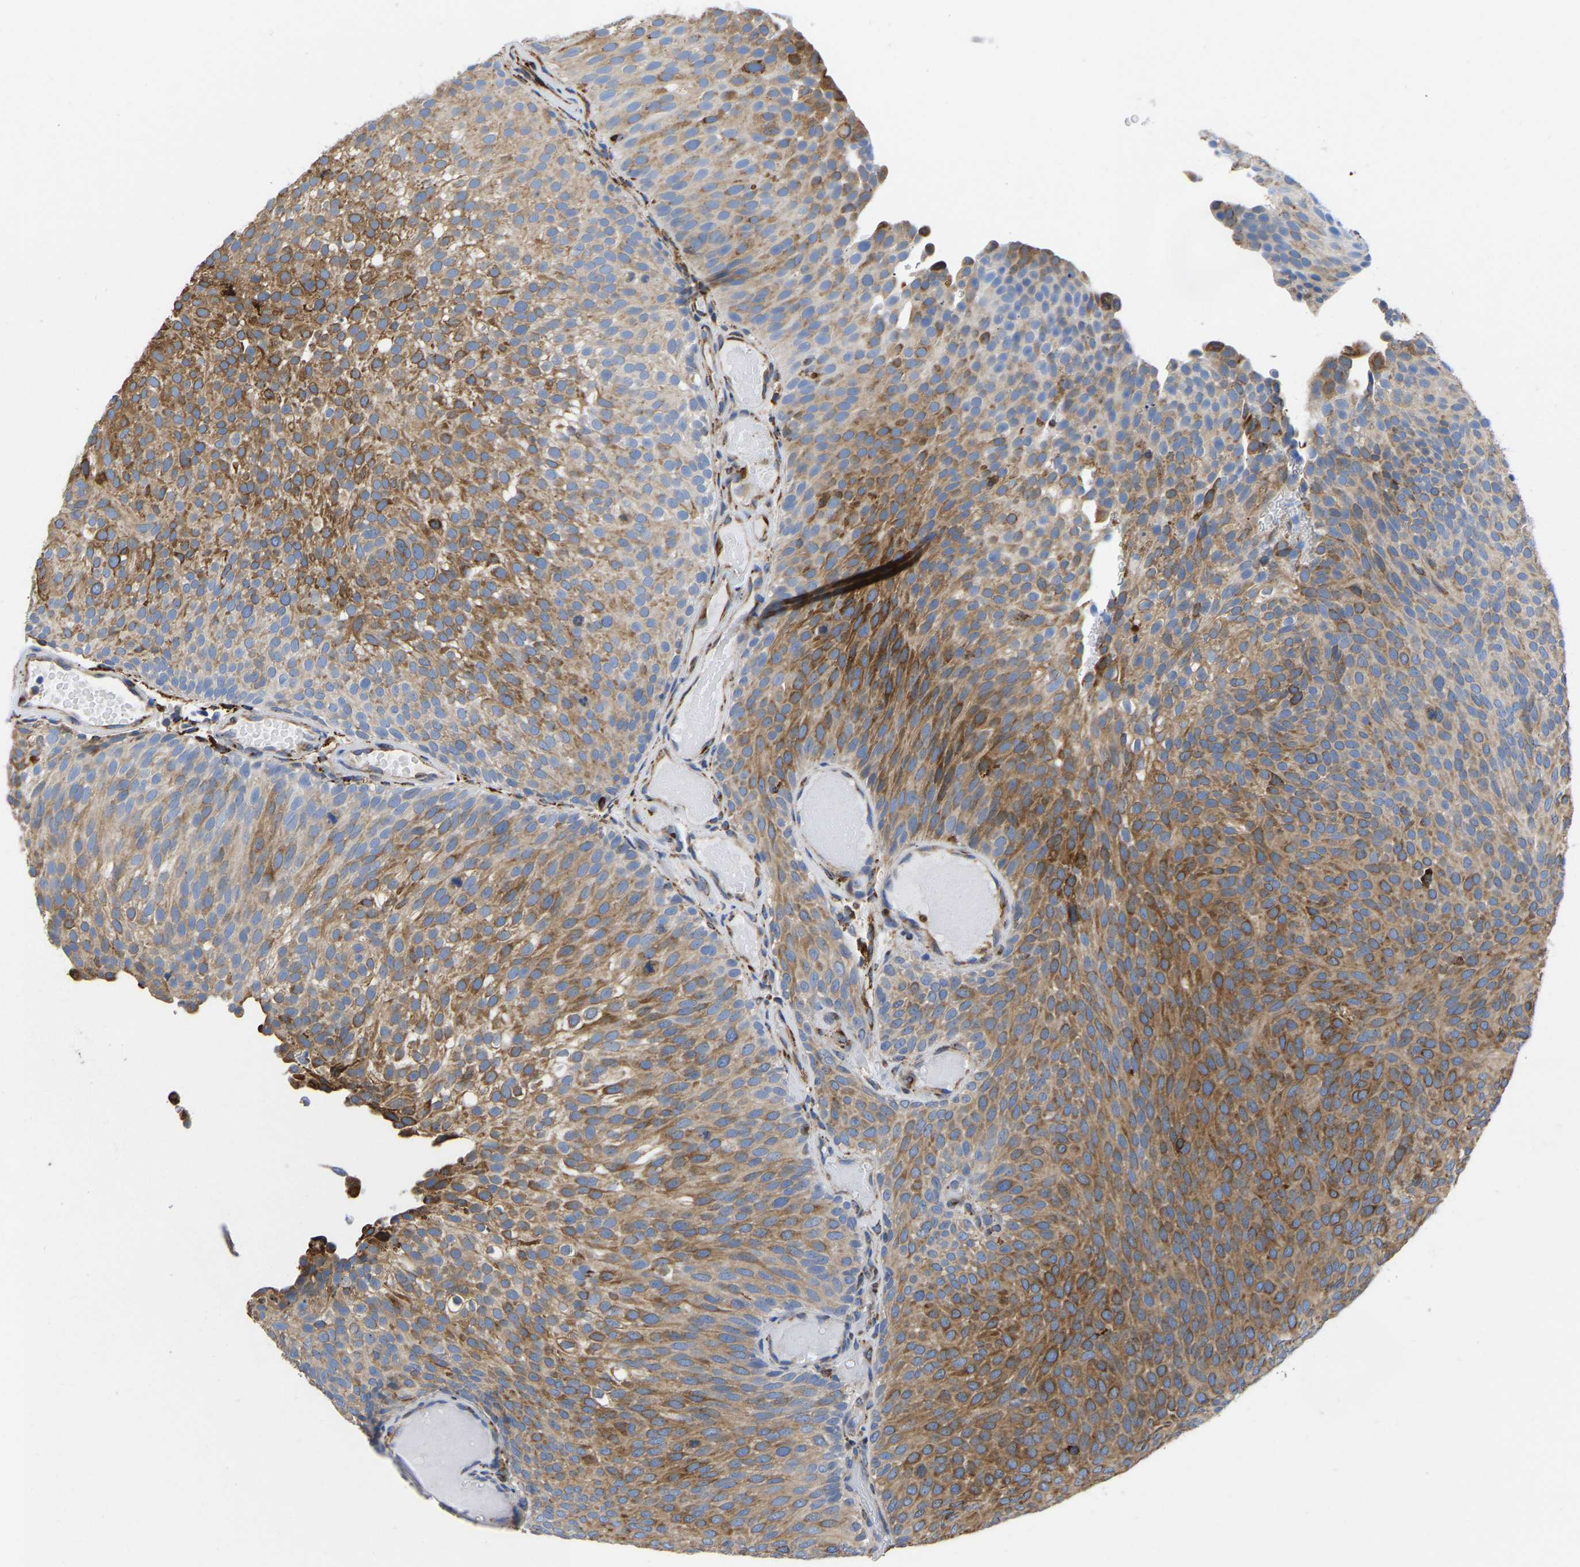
{"staining": {"intensity": "moderate", "quantity": "25%-75%", "location": "cytoplasmic/membranous"}, "tissue": "urothelial cancer", "cell_type": "Tumor cells", "image_type": "cancer", "snomed": [{"axis": "morphology", "description": "Urothelial carcinoma, Low grade"}, {"axis": "topography", "description": "Urinary bladder"}], "caption": "Urothelial carcinoma (low-grade) tissue demonstrates moderate cytoplasmic/membranous positivity in about 25%-75% of tumor cells, visualized by immunohistochemistry.", "gene": "P4HB", "patient": {"sex": "male", "age": 78}}